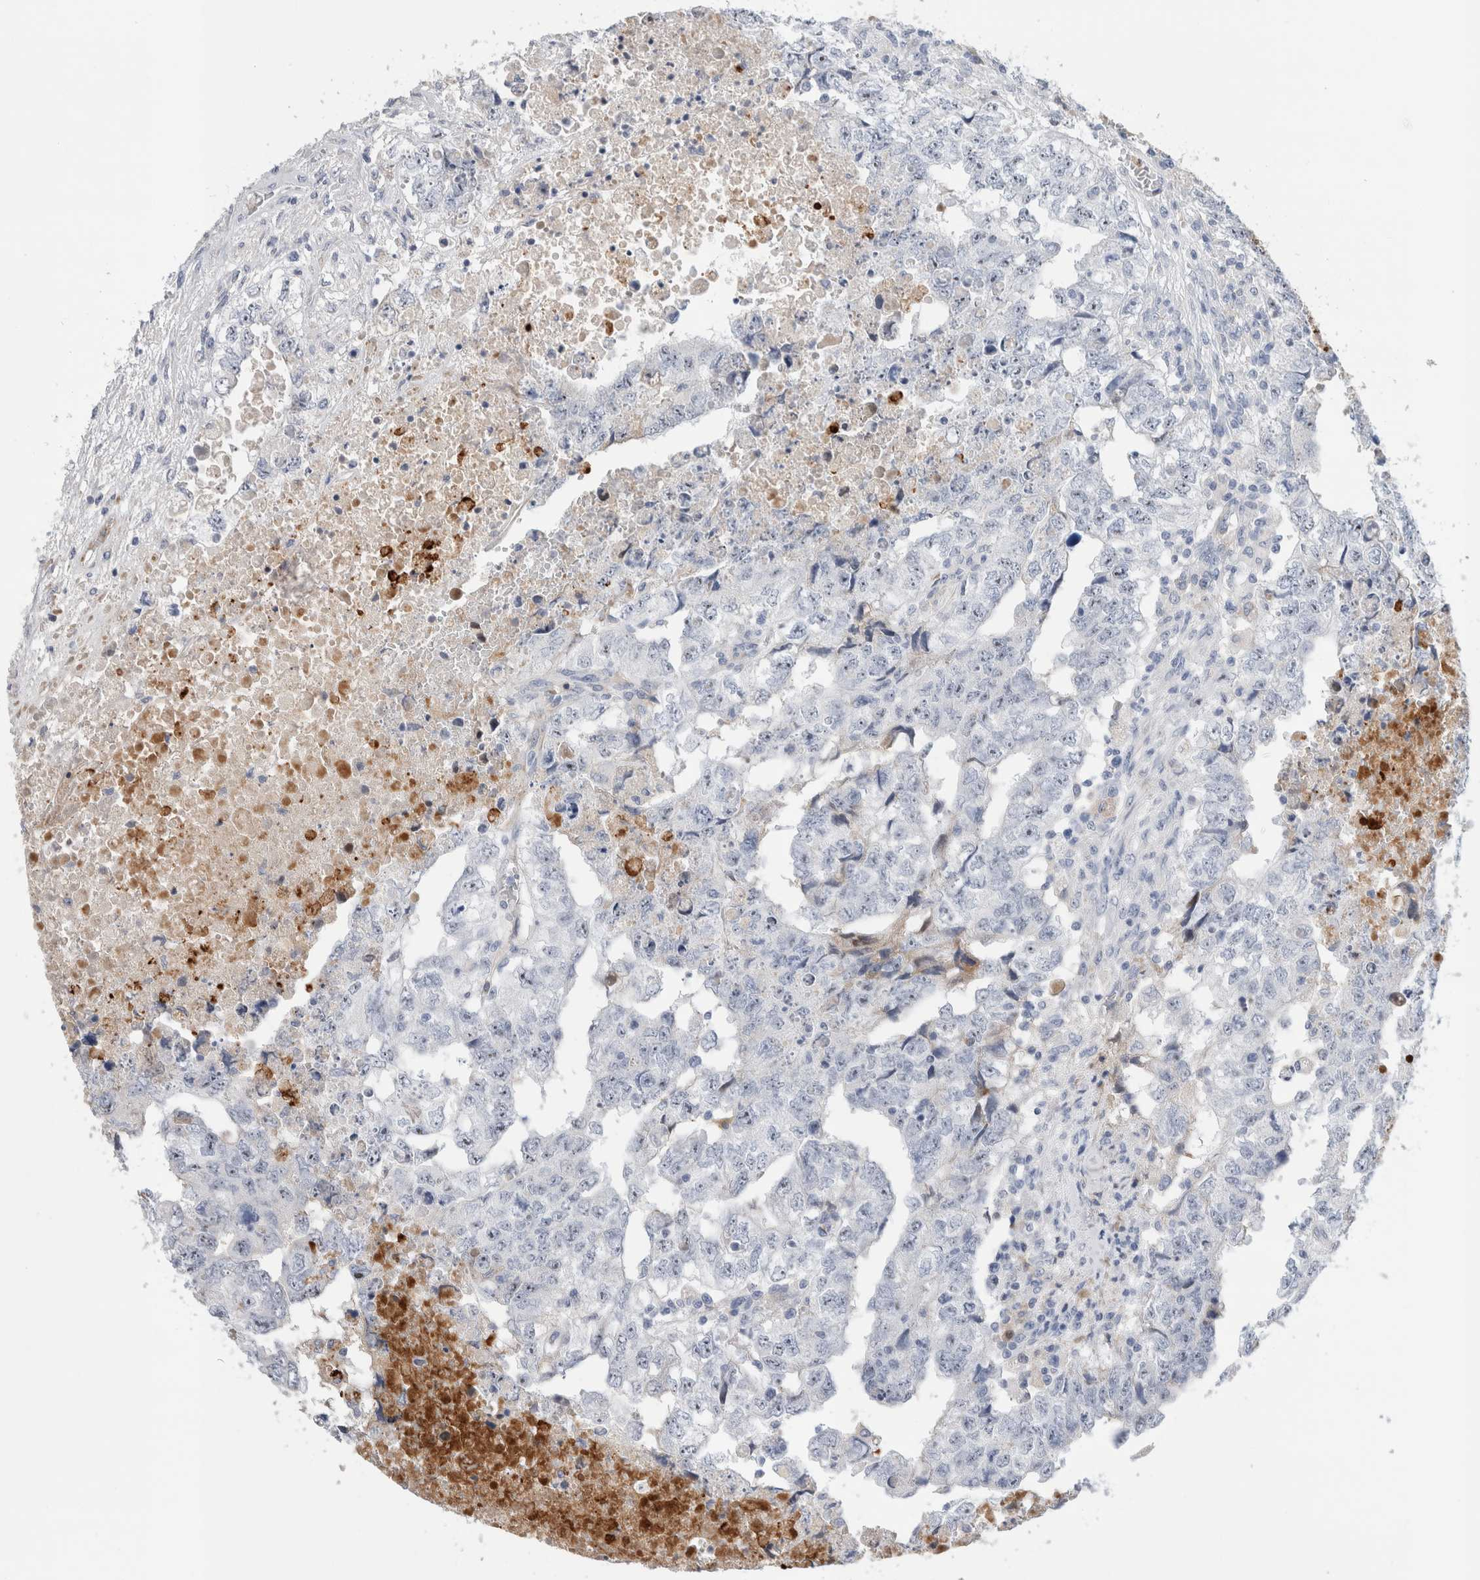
{"staining": {"intensity": "negative", "quantity": "none", "location": "none"}, "tissue": "testis cancer", "cell_type": "Tumor cells", "image_type": "cancer", "snomed": [{"axis": "morphology", "description": "Carcinoma, Embryonal, NOS"}, {"axis": "topography", "description": "Testis"}], "caption": "Immunohistochemical staining of human testis cancer (embryonal carcinoma) reveals no significant staining in tumor cells. (Immunohistochemistry, brightfield microscopy, high magnification).", "gene": "ECHDC2", "patient": {"sex": "male", "age": 36}}